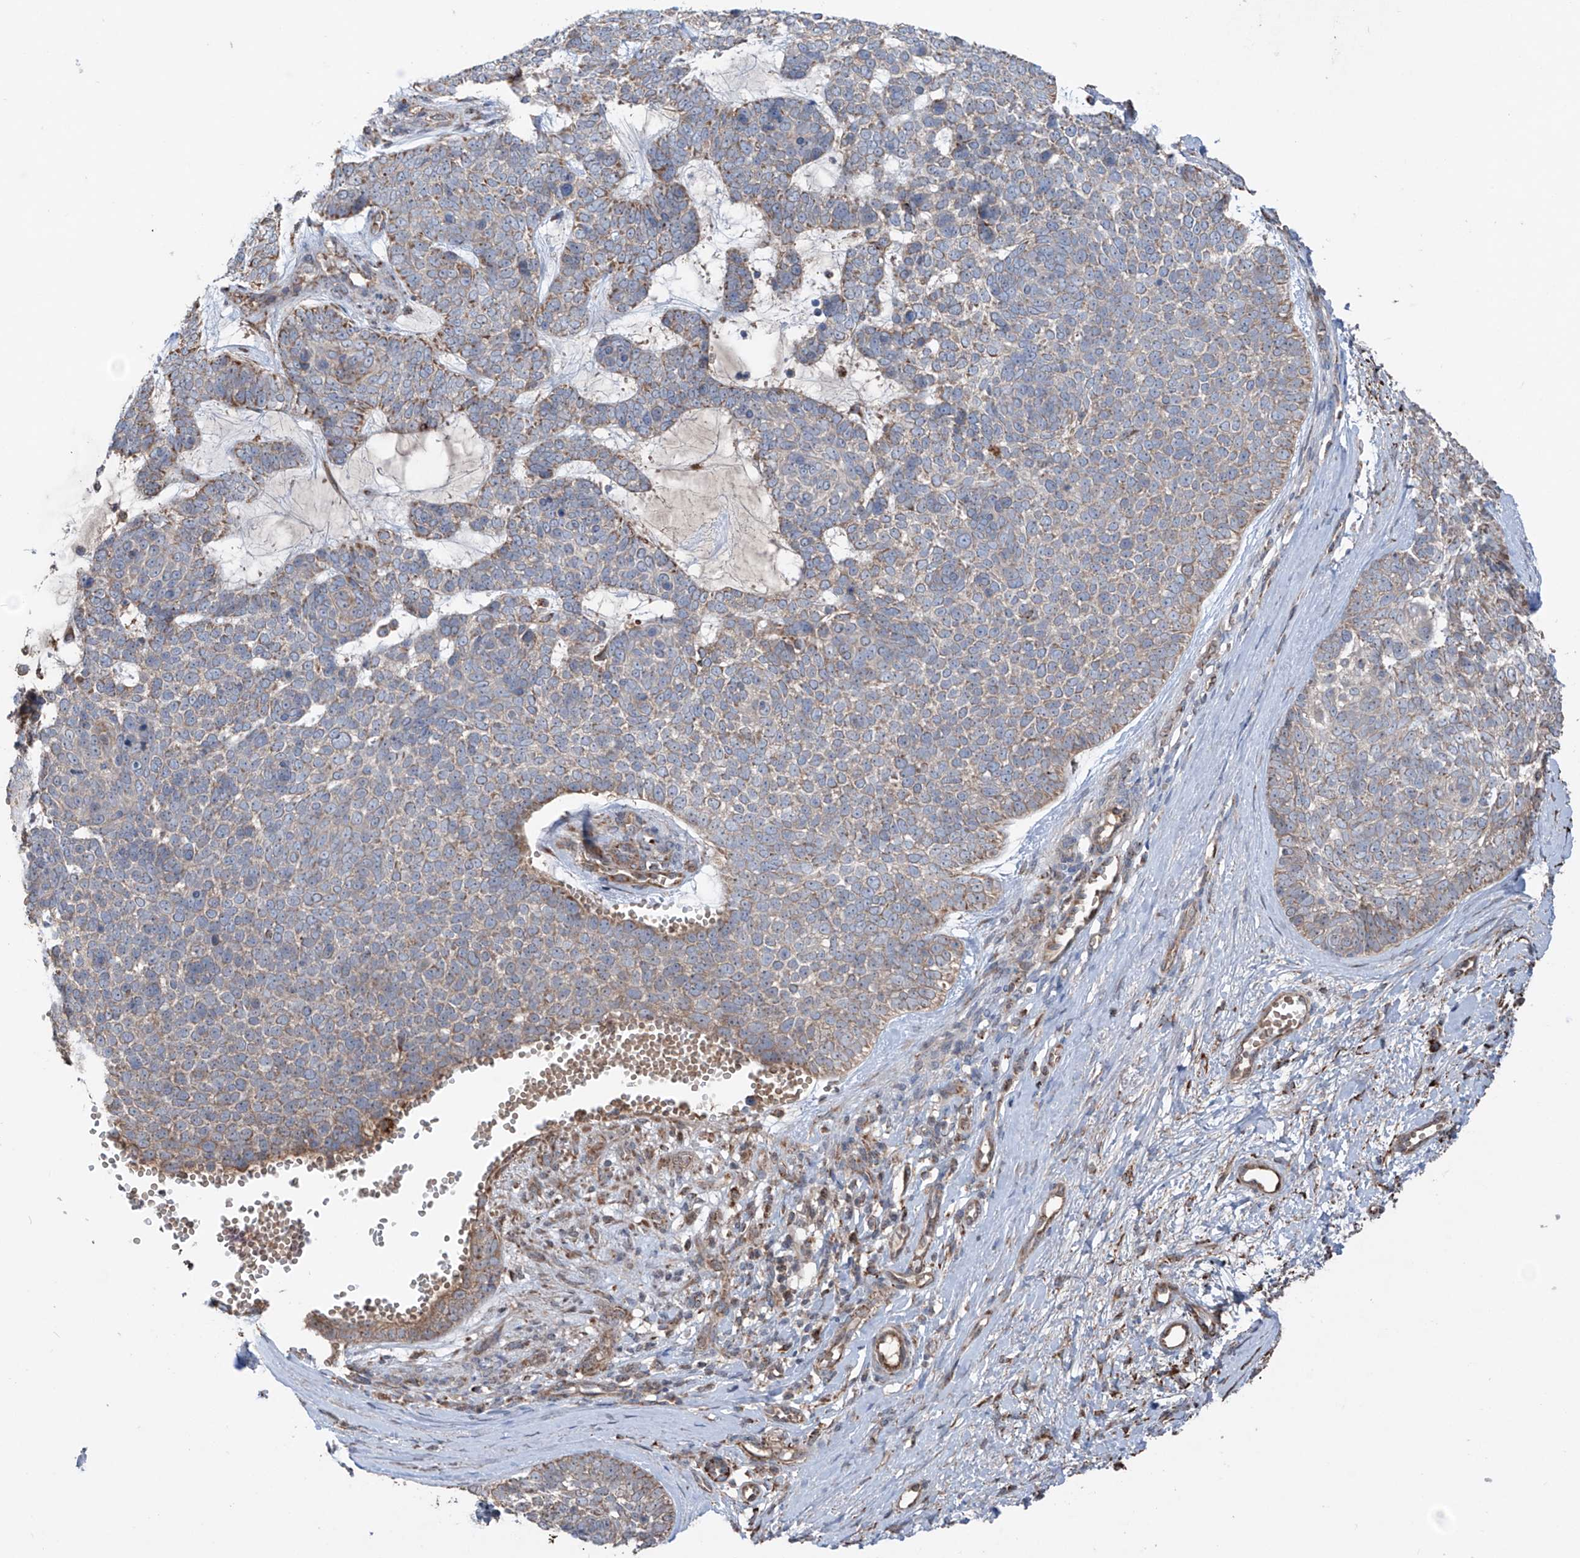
{"staining": {"intensity": "weak", "quantity": "<25%", "location": "cytoplasmic/membranous"}, "tissue": "skin cancer", "cell_type": "Tumor cells", "image_type": "cancer", "snomed": [{"axis": "morphology", "description": "Basal cell carcinoma"}, {"axis": "topography", "description": "Skin"}], "caption": "Tumor cells are negative for protein expression in human skin cancer.", "gene": "SAMD3", "patient": {"sex": "female", "age": 81}}